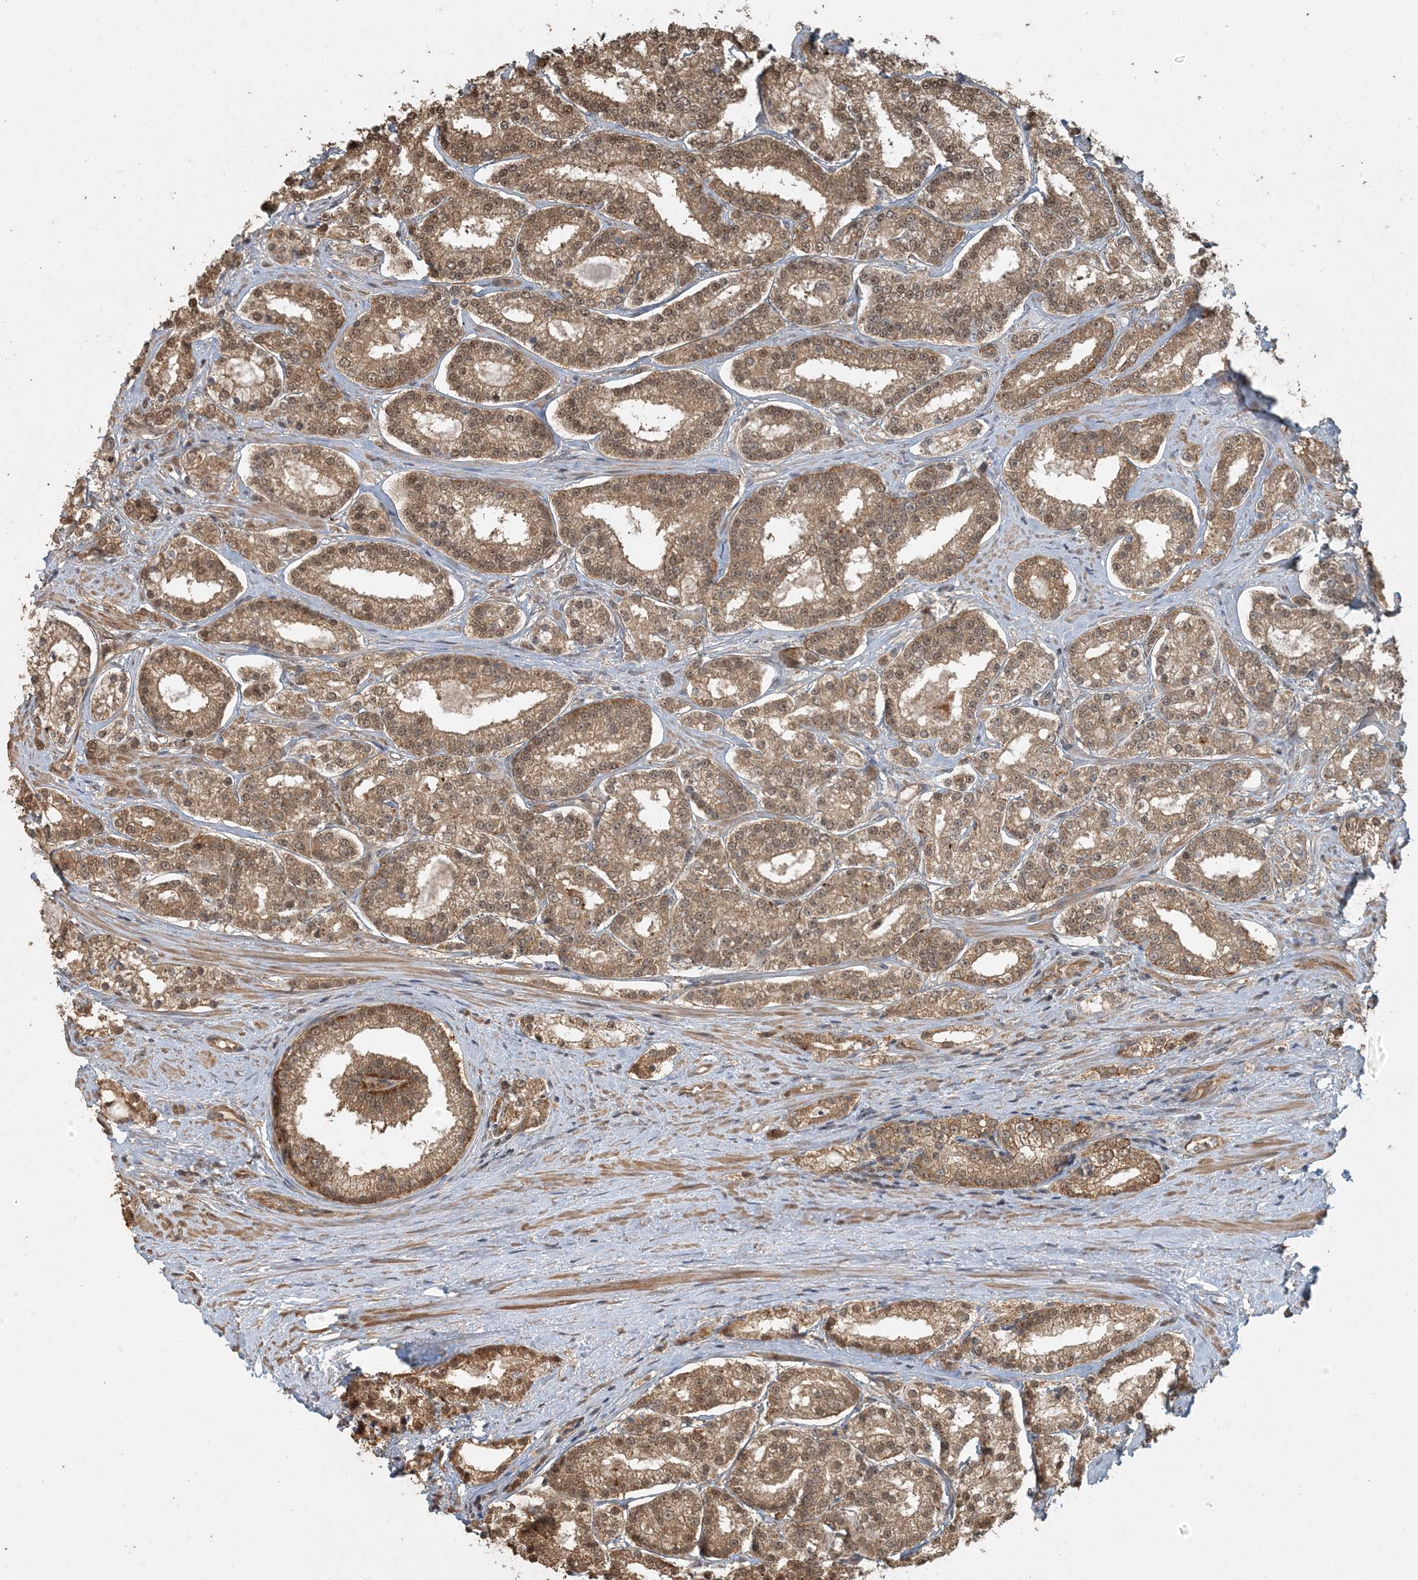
{"staining": {"intensity": "moderate", "quantity": ">75%", "location": "cytoplasmic/membranous,nuclear"}, "tissue": "prostate cancer", "cell_type": "Tumor cells", "image_type": "cancer", "snomed": [{"axis": "morphology", "description": "Normal tissue, NOS"}, {"axis": "morphology", "description": "Adenocarcinoma, High grade"}, {"axis": "topography", "description": "Prostate"}], "caption": "DAB immunohistochemical staining of human prostate cancer (adenocarcinoma (high-grade)) displays moderate cytoplasmic/membranous and nuclear protein staining in about >75% of tumor cells.", "gene": "AK9", "patient": {"sex": "male", "age": 83}}